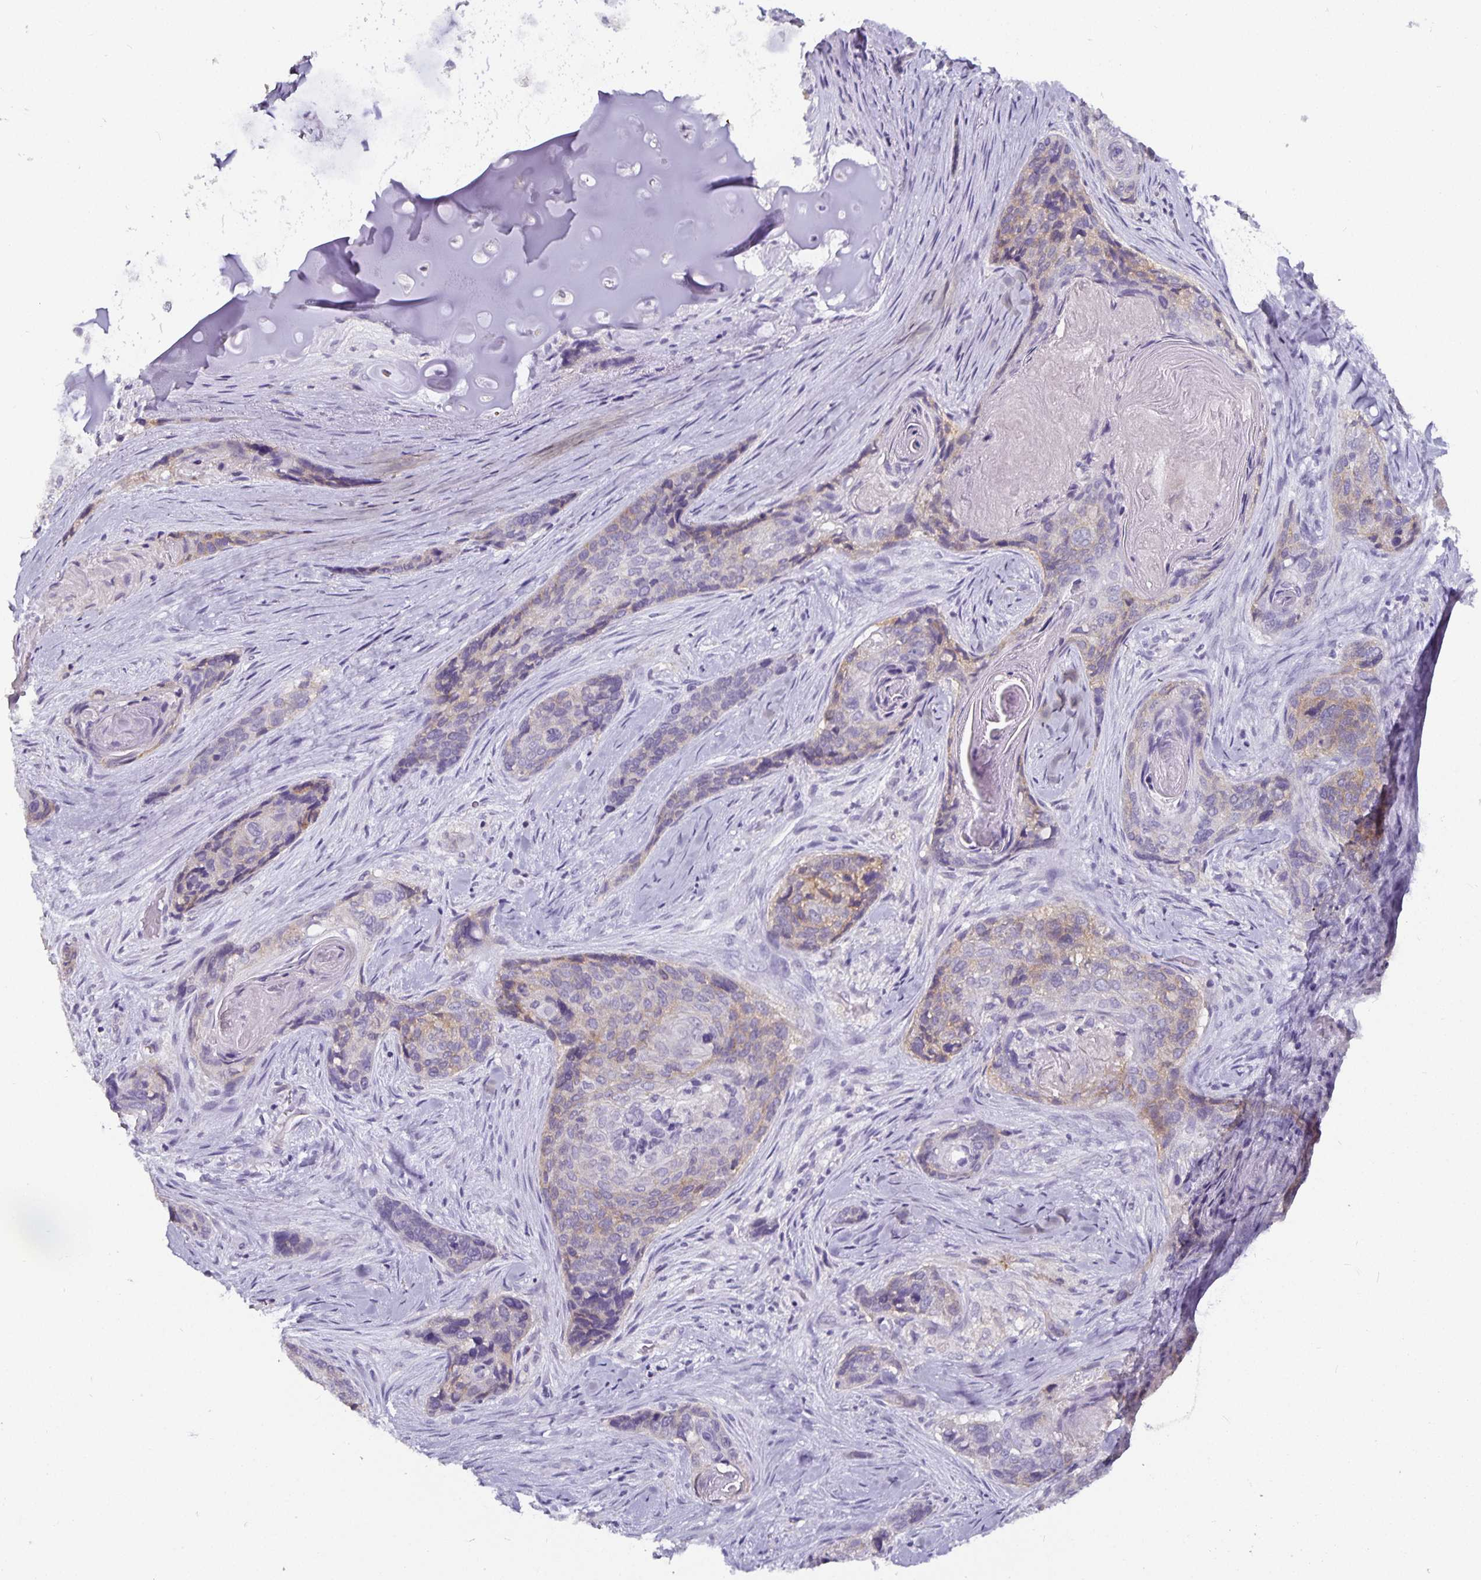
{"staining": {"intensity": "weak", "quantity": "<25%", "location": "cytoplasmic/membranous"}, "tissue": "lung cancer", "cell_type": "Tumor cells", "image_type": "cancer", "snomed": [{"axis": "morphology", "description": "Squamous cell carcinoma, NOS"}, {"axis": "morphology", "description": "Squamous cell carcinoma, metastatic, NOS"}, {"axis": "topography", "description": "Lymph node"}, {"axis": "topography", "description": "Lung"}], "caption": "Micrograph shows no protein expression in tumor cells of lung metastatic squamous cell carcinoma tissue.", "gene": "CA12", "patient": {"sex": "male", "age": 41}}